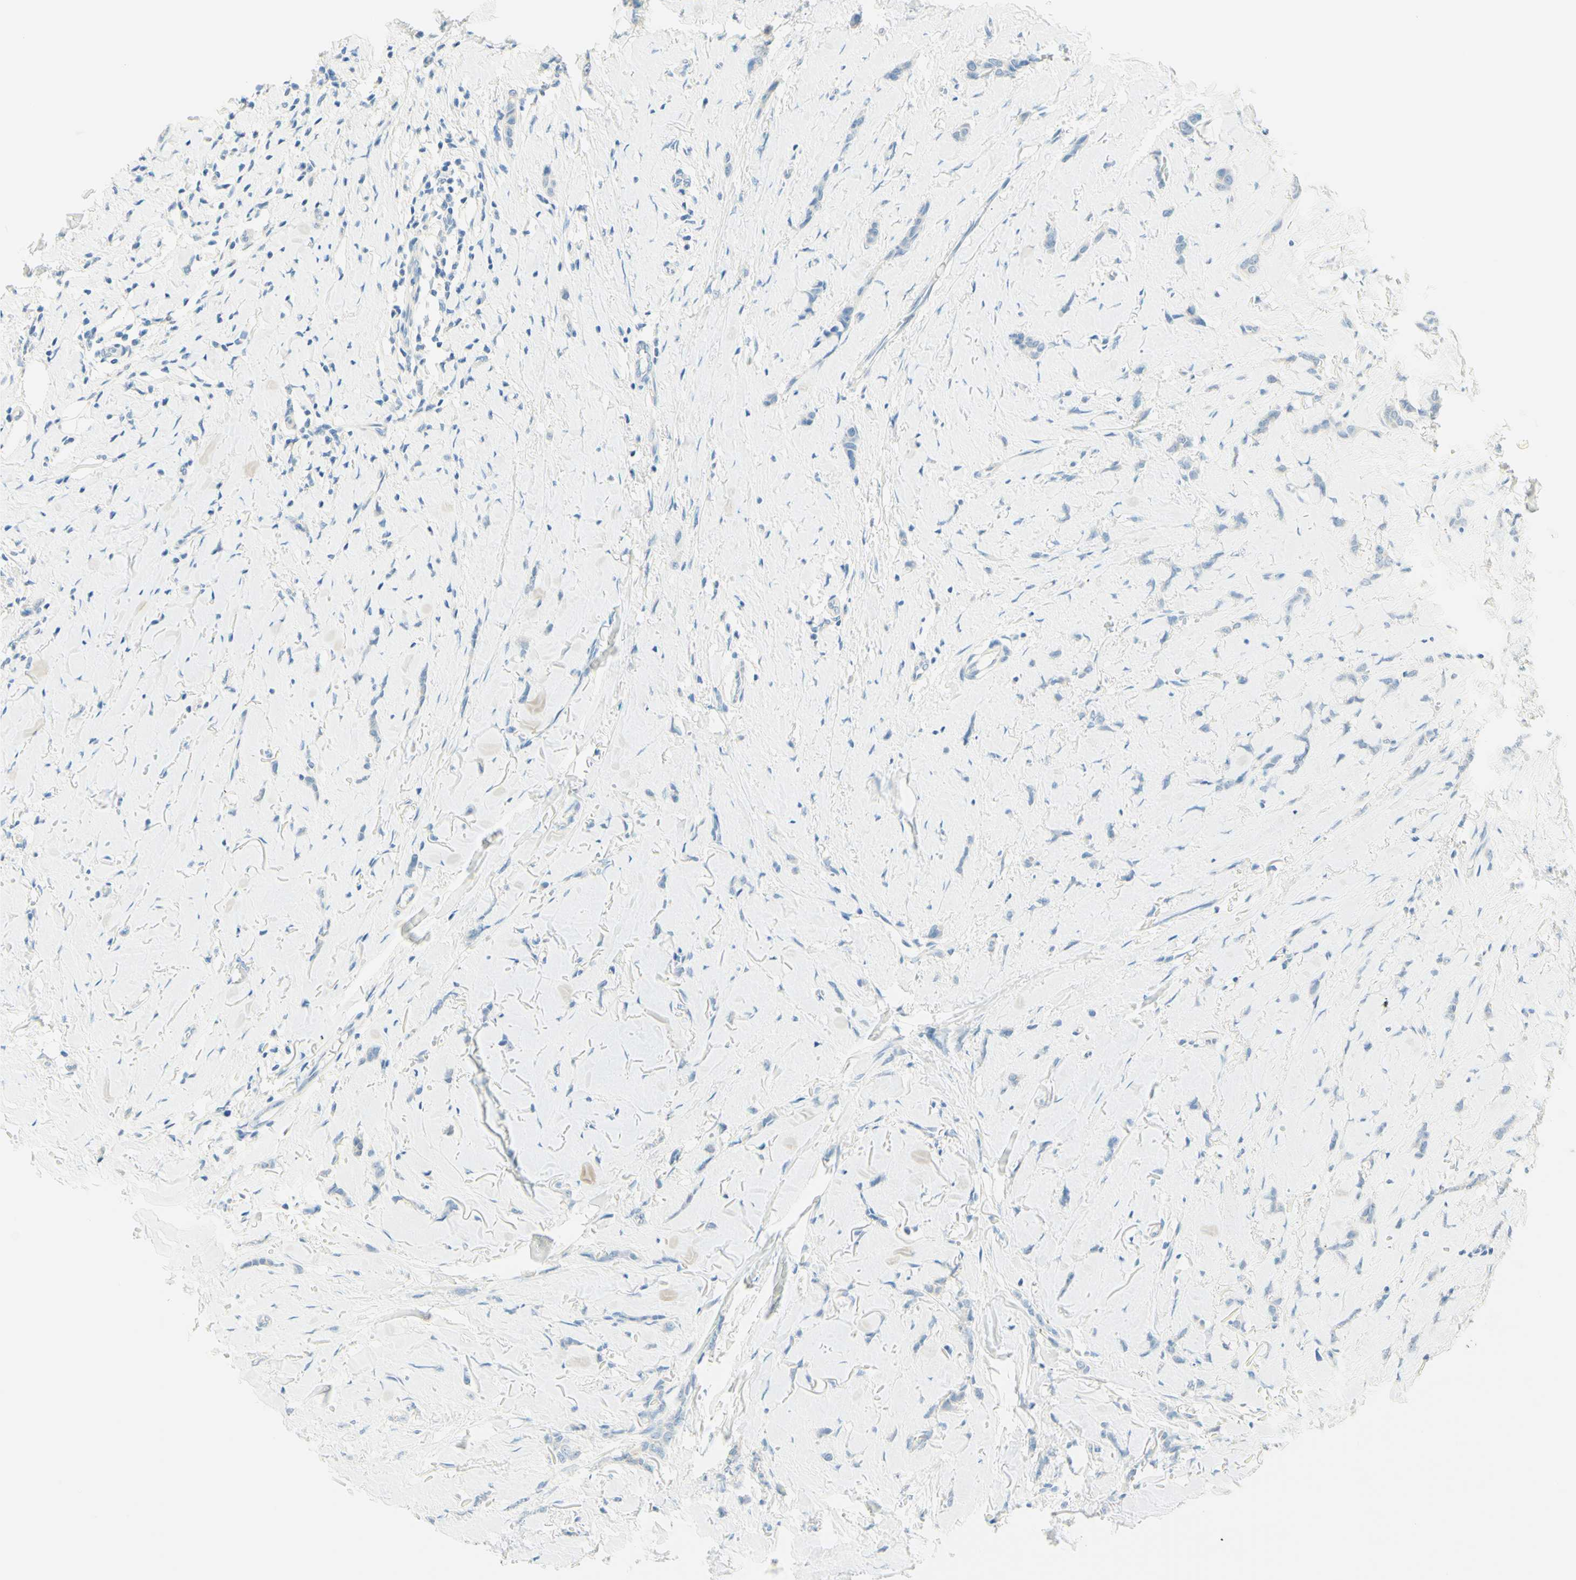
{"staining": {"intensity": "negative", "quantity": "none", "location": "none"}, "tissue": "breast cancer", "cell_type": "Tumor cells", "image_type": "cancer", "snomed": [{"axis": "morphology", "description": "Lobular carcinoma"}, {"axis": "topography", "description": "Skin"}, {"axis": "topography", "description": "Breast"}], "caption": "This is a photomicrograph of IHC staining of breast lobular carcinoma, which shows no positivity in tumor cells.", "gene": "TMEM132D", "patient": {"sex": "female", "age": 46}}